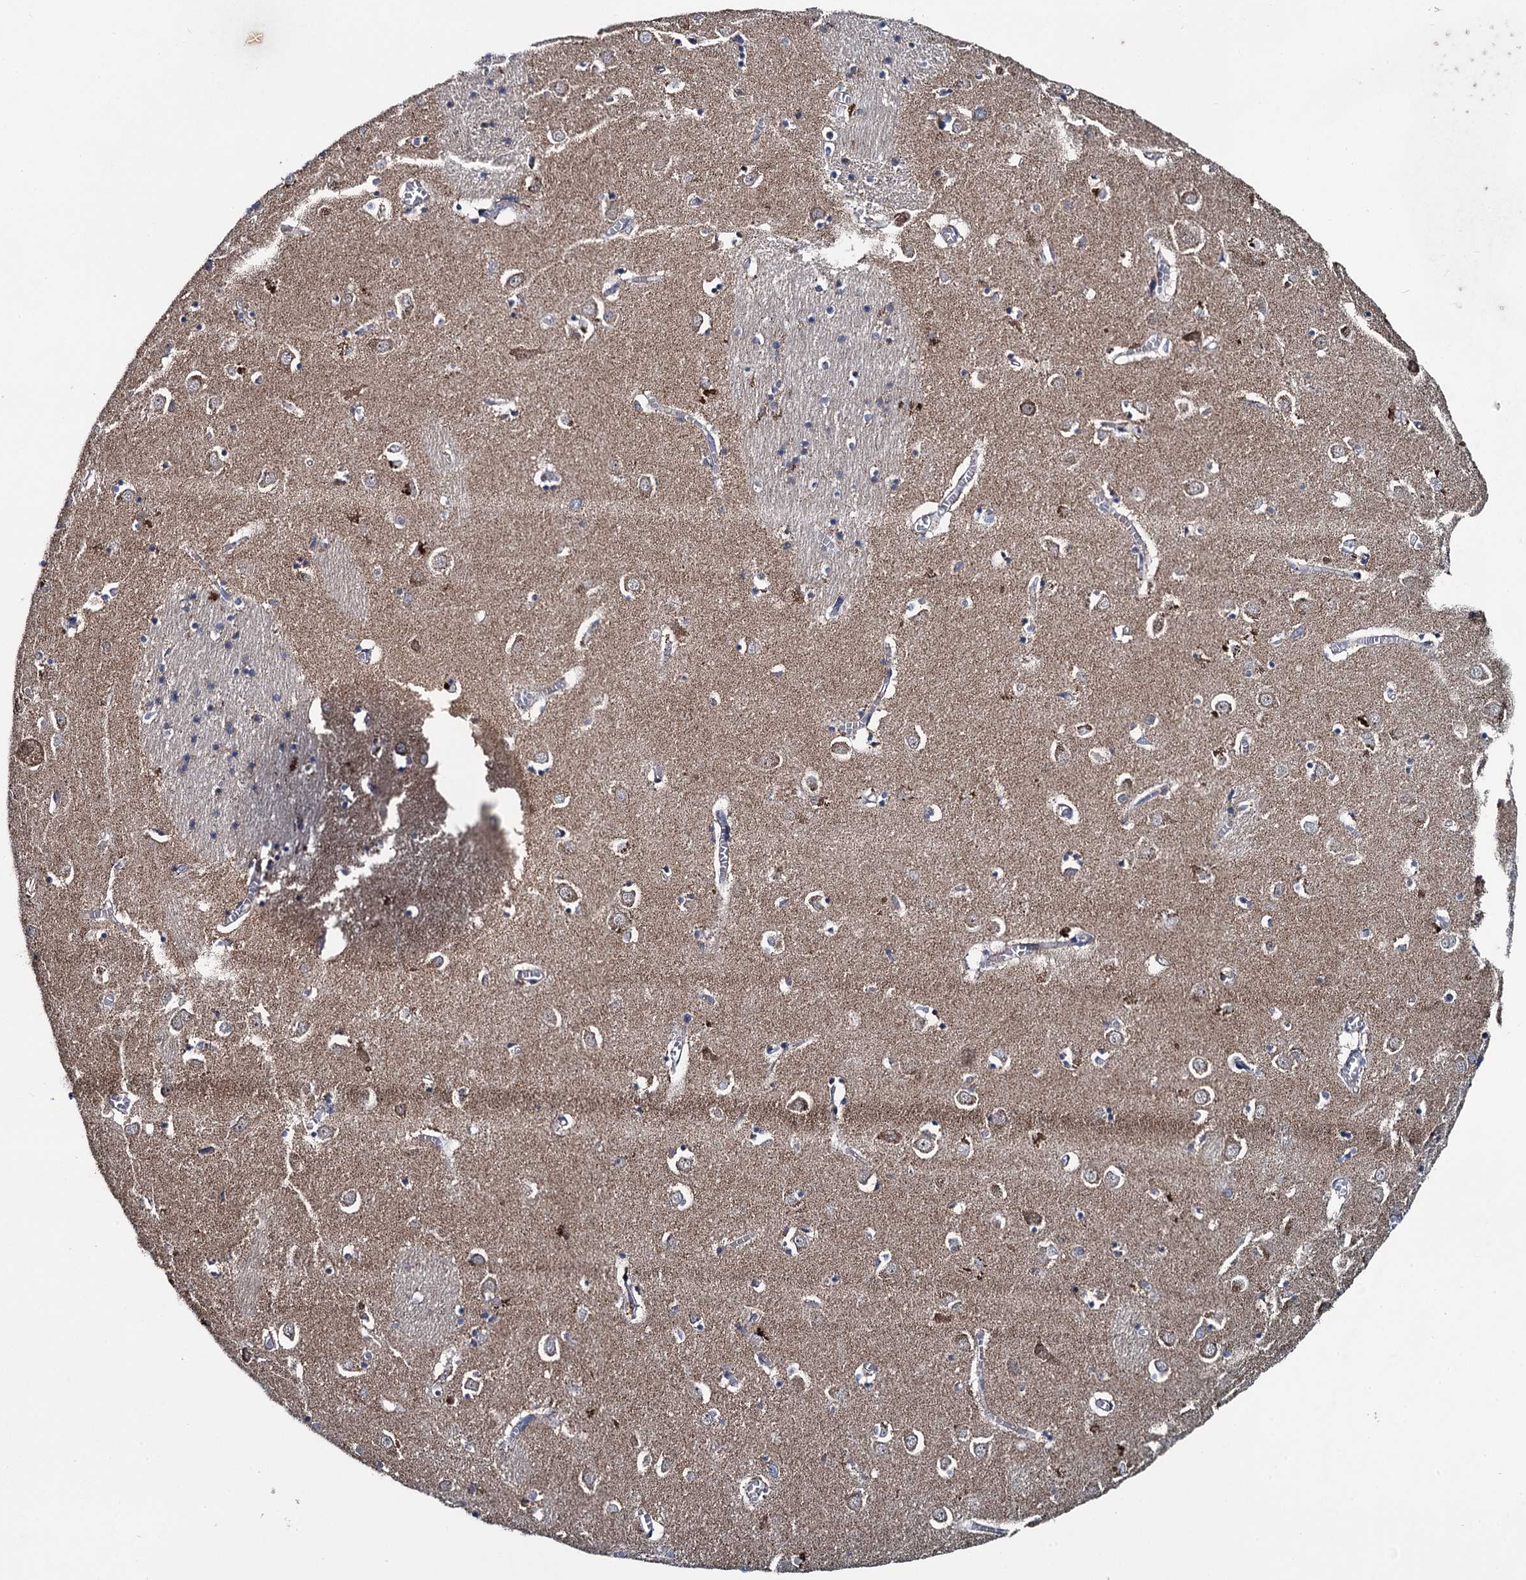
{"staining": {"intensity": "moderate", "quantity": "<25%", "location": "cytoplasmic/membranous"}, "tissue": "caudate", "cell_type": "Glial cells", "image_type": "normal", "snomed": [{"axis": "morphology", "description": "Normal tissue, NOS"}, {"axis": "topography", "description": "Lateral ventricle wall"}], "caption": "Caudate stained with DAB (3,3'-diaminobenzidine) immunohistochemistry displays low levels of moderate cytoplasmic/membranous staining in about <25% of glial cells.", "gene": "METTL4", "patient": {"sex": "male", "age": 70}}